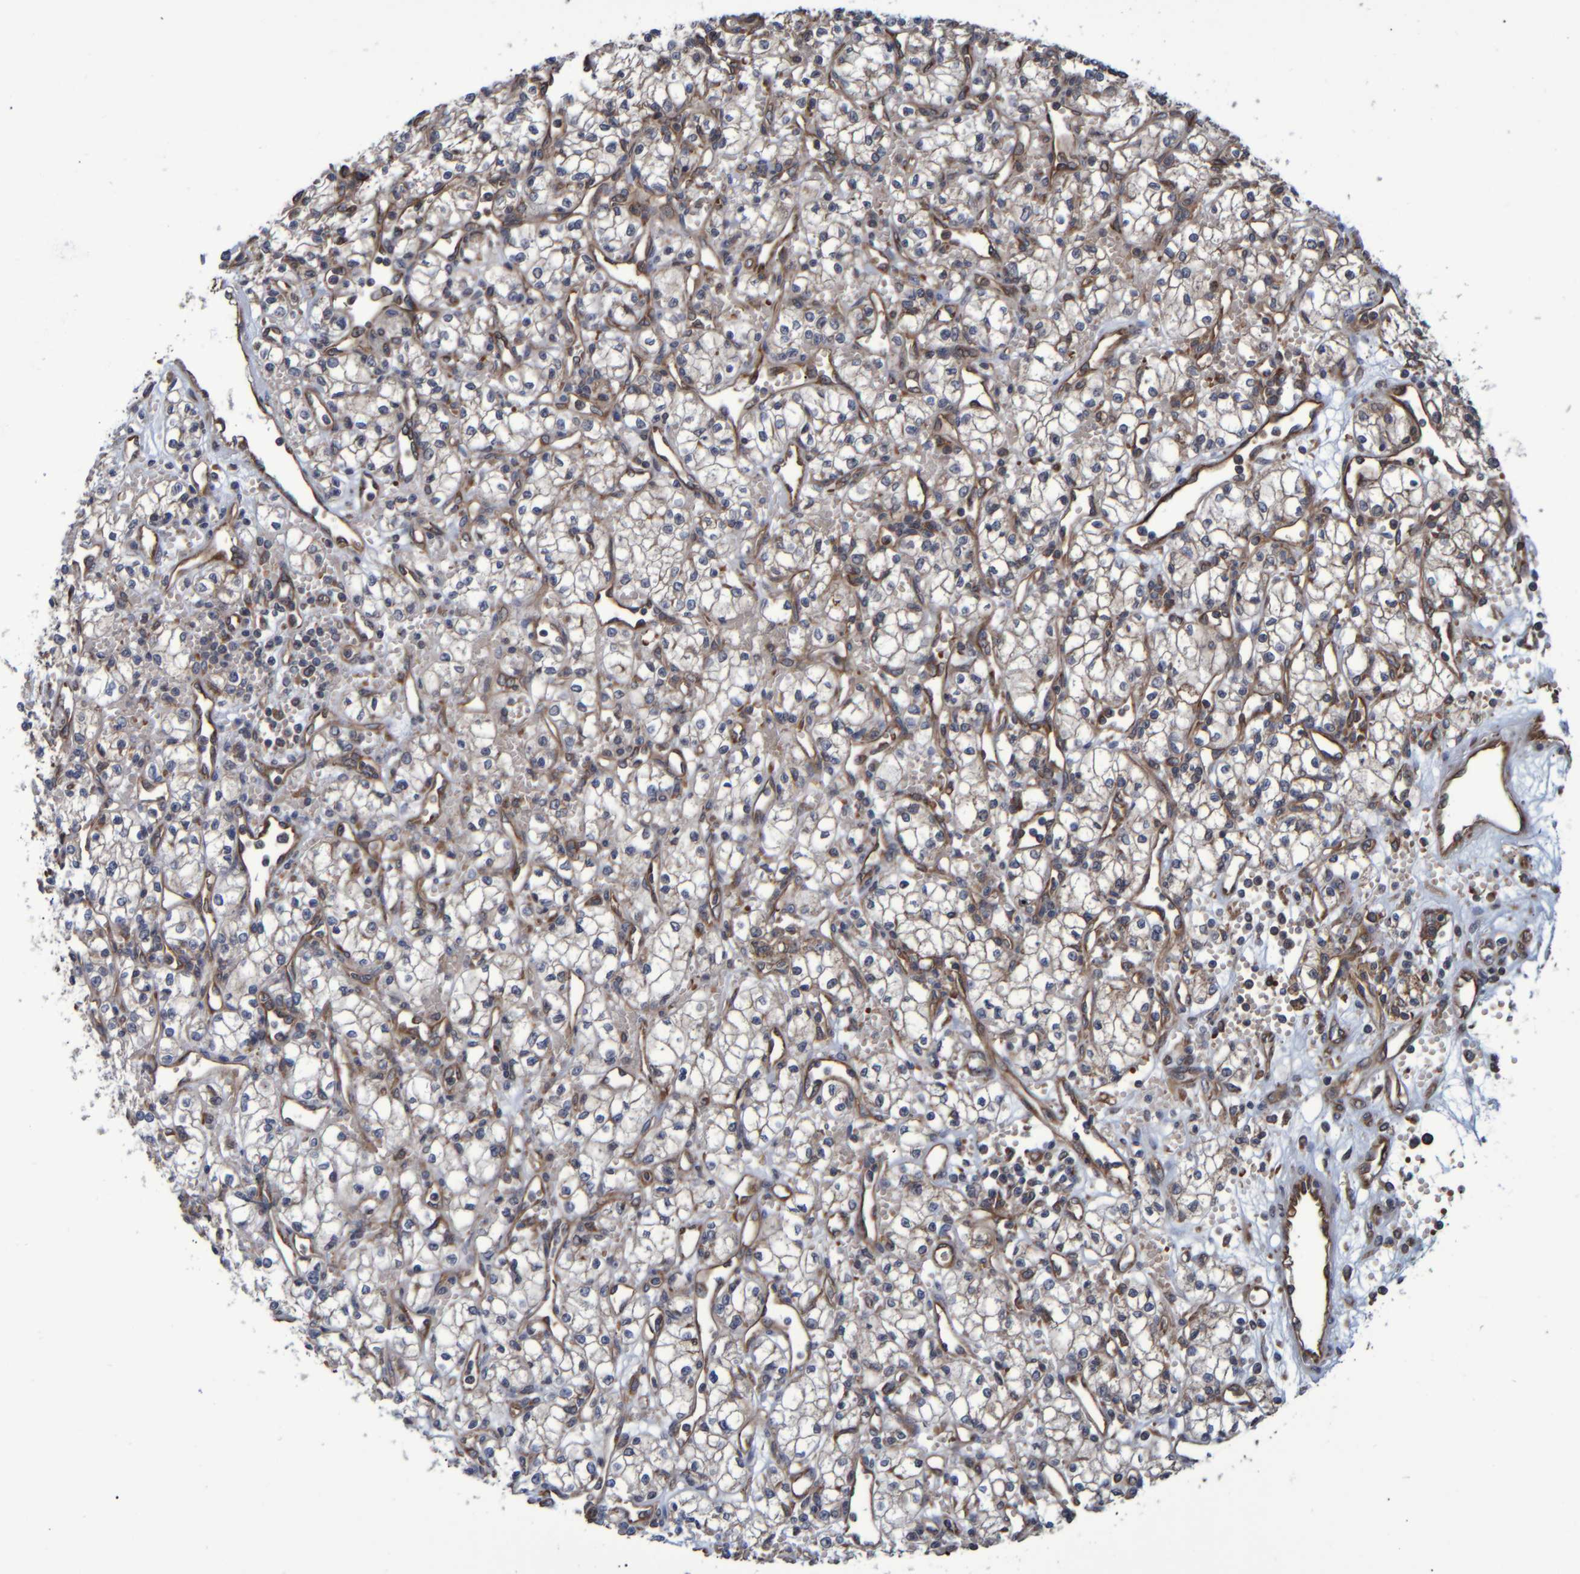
{"staining": {"intensity": "weak", "quantity": ">75%", "location": "cytoplasmic/membranous"}, "tissue": "renal cancer", "cell_type": "Tumor cells", "image_type": "cancer", "snomed": [{"axis": "morphology", "description": "Adenocarcinoma, NOS"}, {"axis": "topography", "description": "Kidney"}], "caption": "About >75% of tumor cells in human renal cancer (adenocarcinoma) demonstrate weak cytoplasmic/membranous protein expression as visualized by brown immunohistochemical staining.", "gene": "SPAG5", "patient": {"sex": "male", "age": 59}}